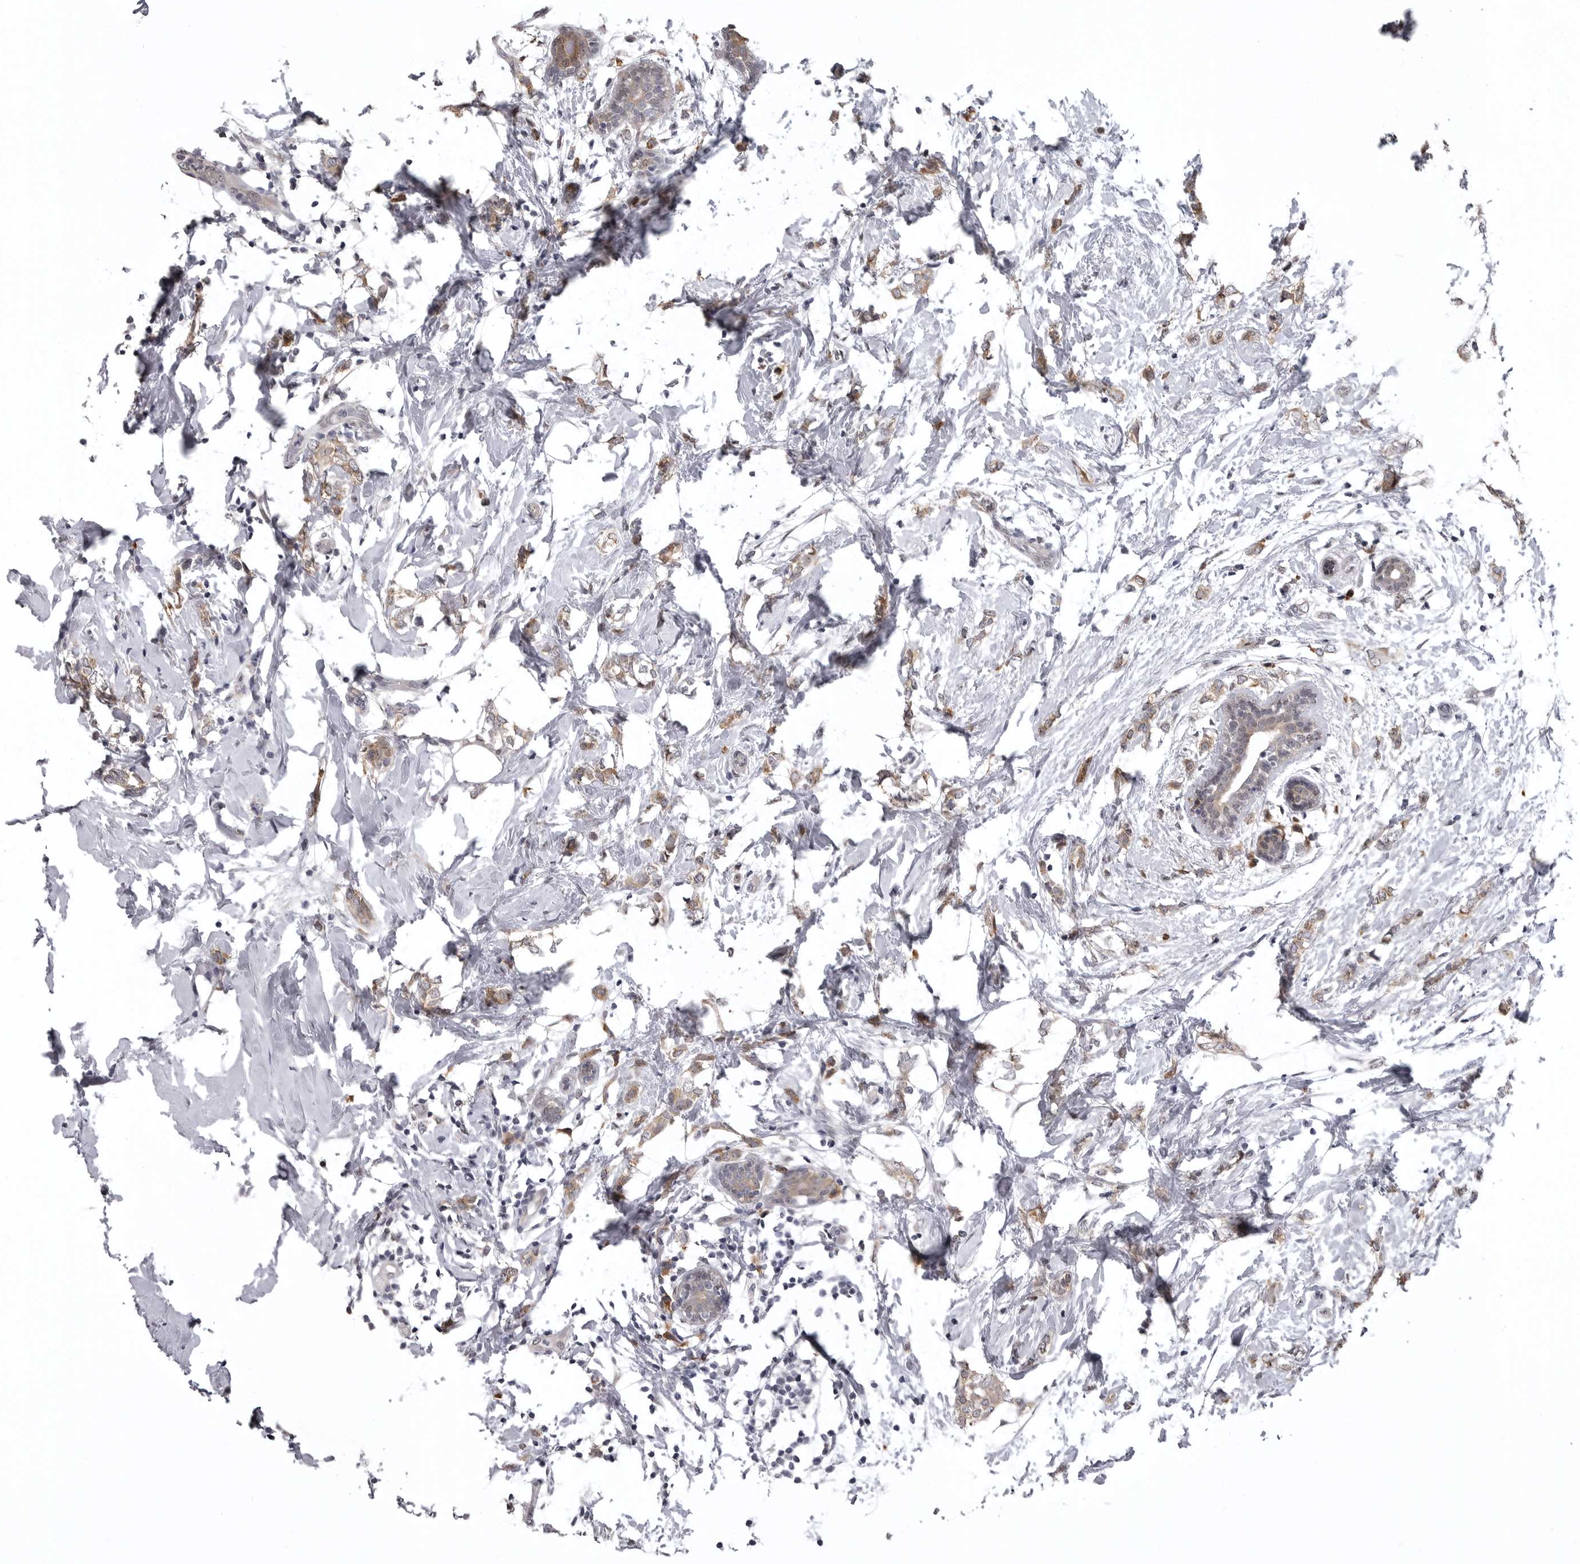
{"staining": {"intensity": "weak", "quantity": ">75%", "location": "cytoplasmic/membranous"}, "tissue": "breast cancer", "cell_type": "Tumor cells", "image_type": "cancer", "snomed": [{"axis": "morphology", "description": "Normal tissue, NOS"}, {"axis": "morphology", "description": "Lobular carcinoma"}, {"axis": "topography", "description": "Breast"}], "caption": "Immunohistochemistry photomicrograph of breast cancer stained for a protein (brown), which displays low levels of weak cytoplasmic/membranous expression in about >75% of tumor cells.", "gene": "SNX16", "patient": {"sex": "female", "age": 47}}